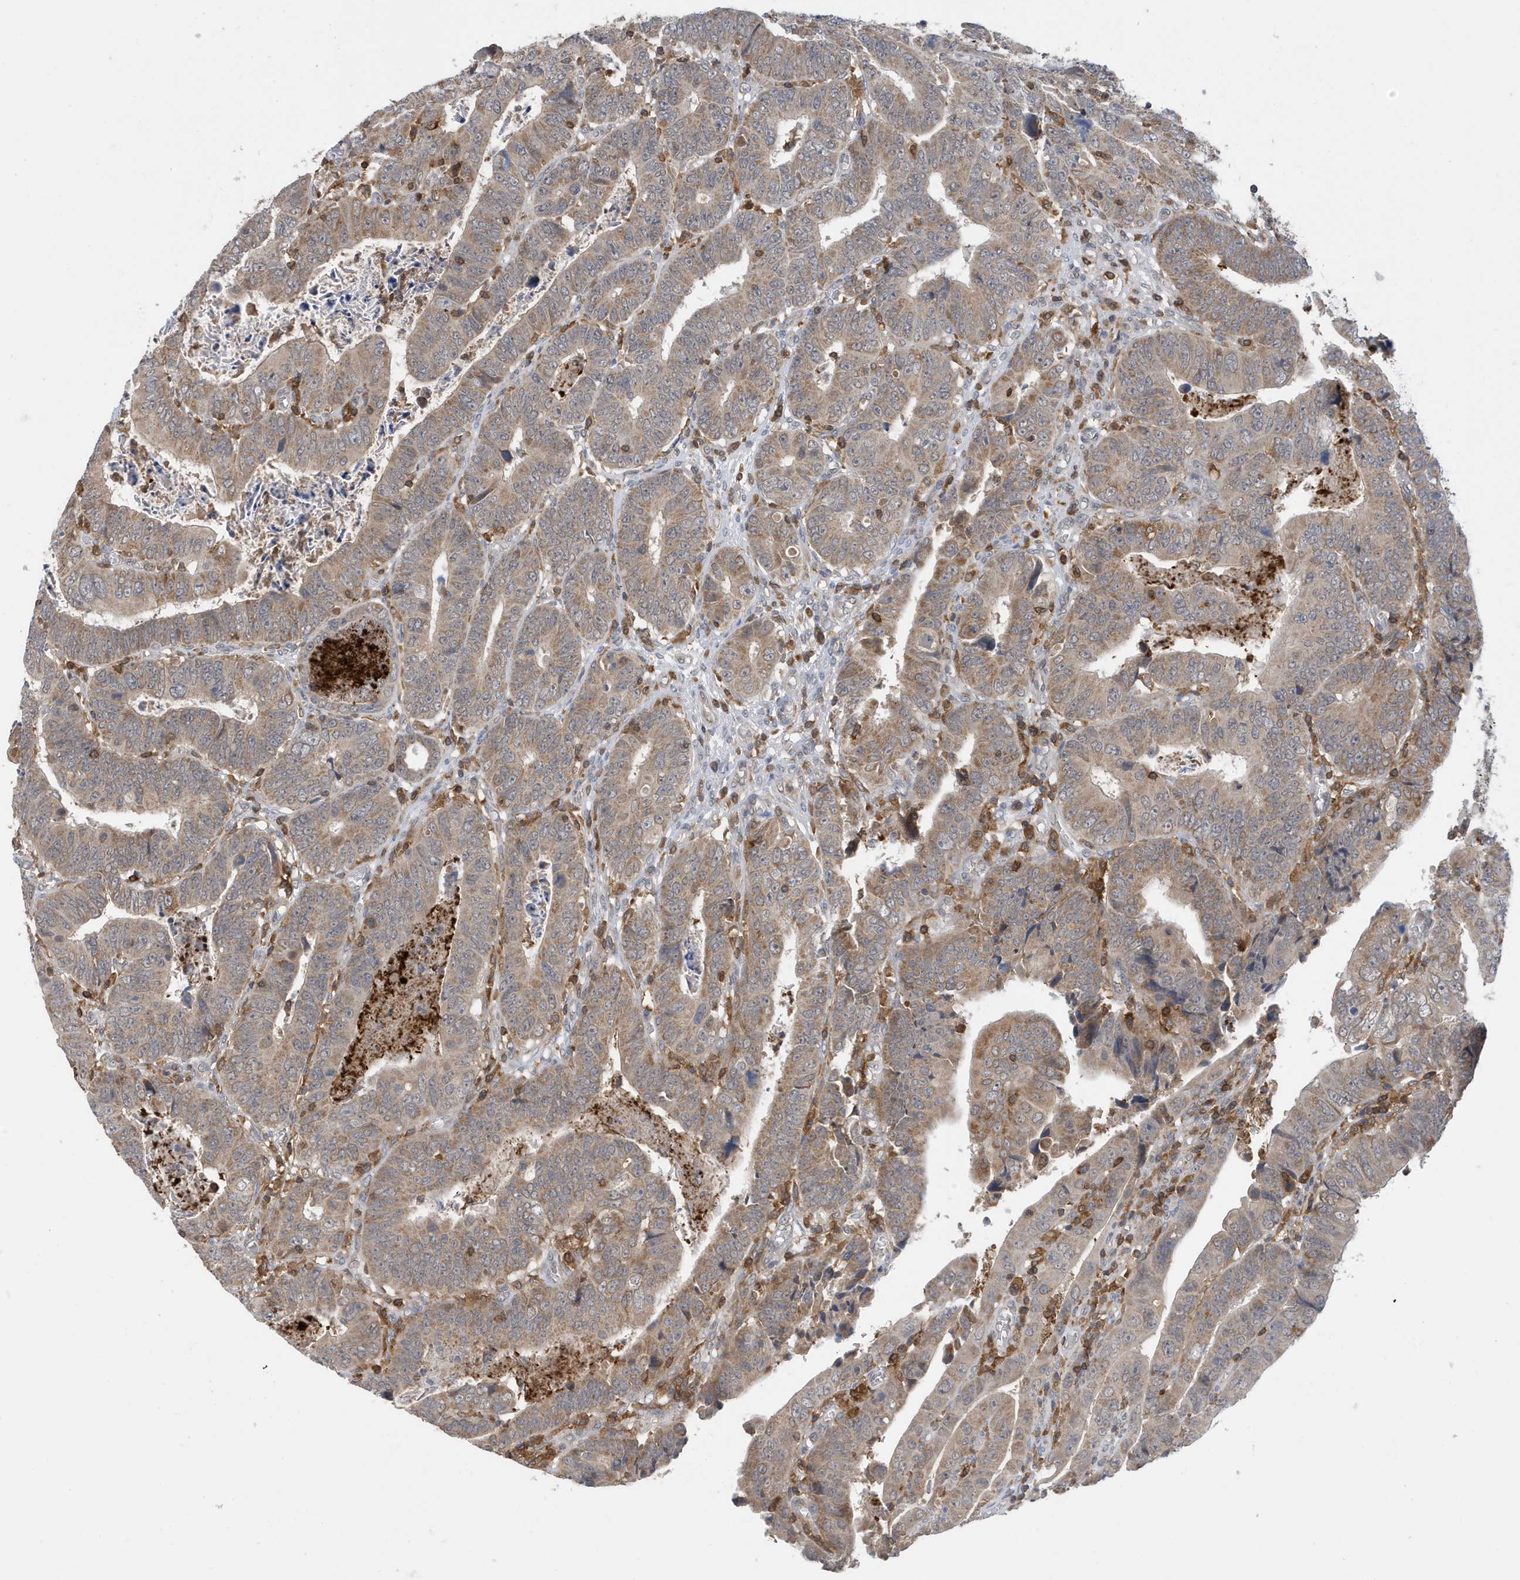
{"staining": {"intensity": "moderate", "quantity": "25%-75%", "location": "cytoplasmic/membranous"}, "tissue": "colorectal cancer", "cell_type": "Tumor cells", "image_type": "cancer", "snomed": [{"axis": "morphology", "description": "Normal tissue, NOS"}, {"axis": "morphology", "description": "Adenocarcinoma, NOS"}, {"axis": "topography", "description": "Rectum"}], "caption": "Immunohistochemical staining of human colorectal adenocarcinoma demonstrates medium levels of moderate cytoplasmic/membranous staining in approximately 25%-75% of tumor cells. (DAB IHC with brightfield microscopy, high magnification).", "gene": "NSUN3", "patient": {"sex": "female", "age": 65}}